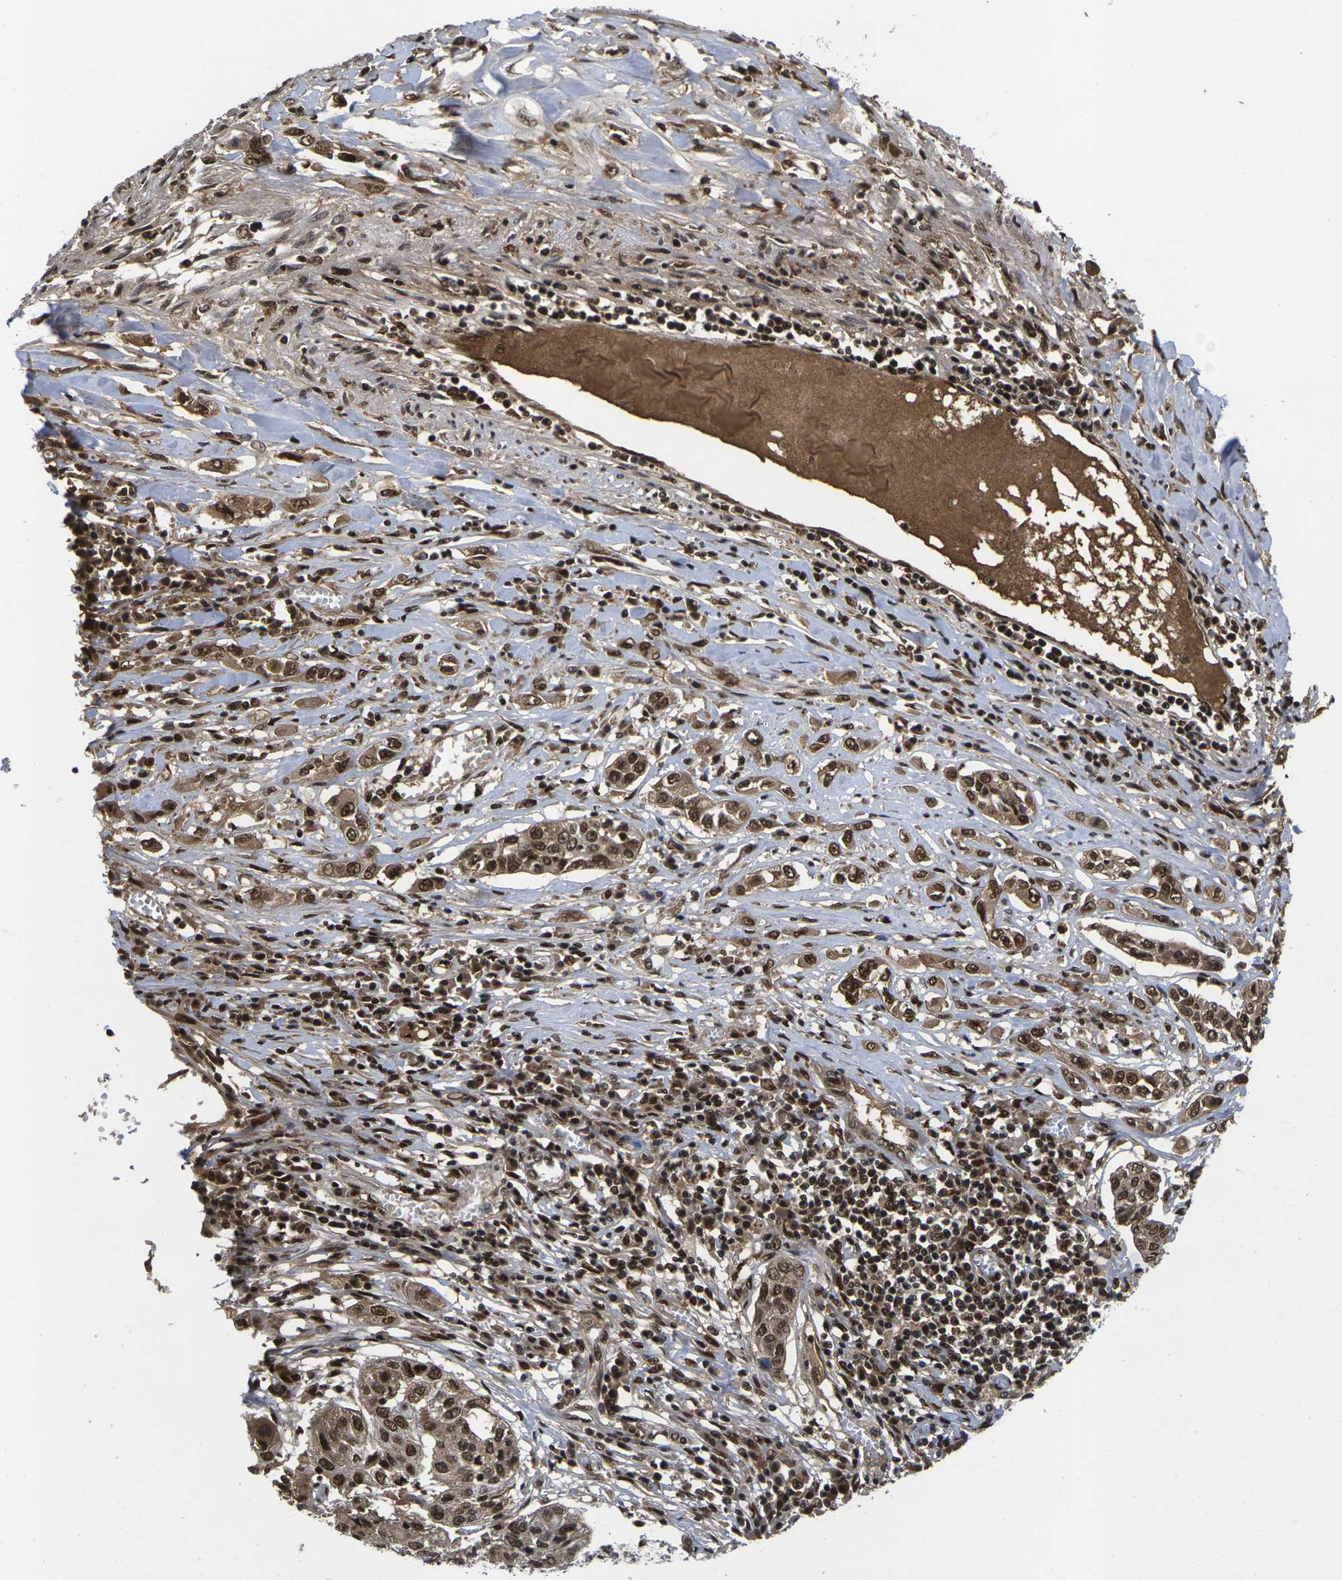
{"staining": {"intensity": "strong", "quantity": ">75%", "location": "nuclear"}, "tissue": "lung cancer", "cell_type": "Tumor cells", "image_type": "cancer", "snomed": [{"axis": "morphology", "description": "Squamous cell carcinoma, NOS"}, {"axis": "topography", "description": "Lung"}], "caption": "Immunohistochemical staining of human squamous cell carcinoma (lung) exhibits strong nuclear protein staining in about >75% of tumor cells. (DAB IHC, brown staining for protein, blue staining for nuclei).", "gene": "GTF2E1", "patient": {"sex": "male", "age": 71}}